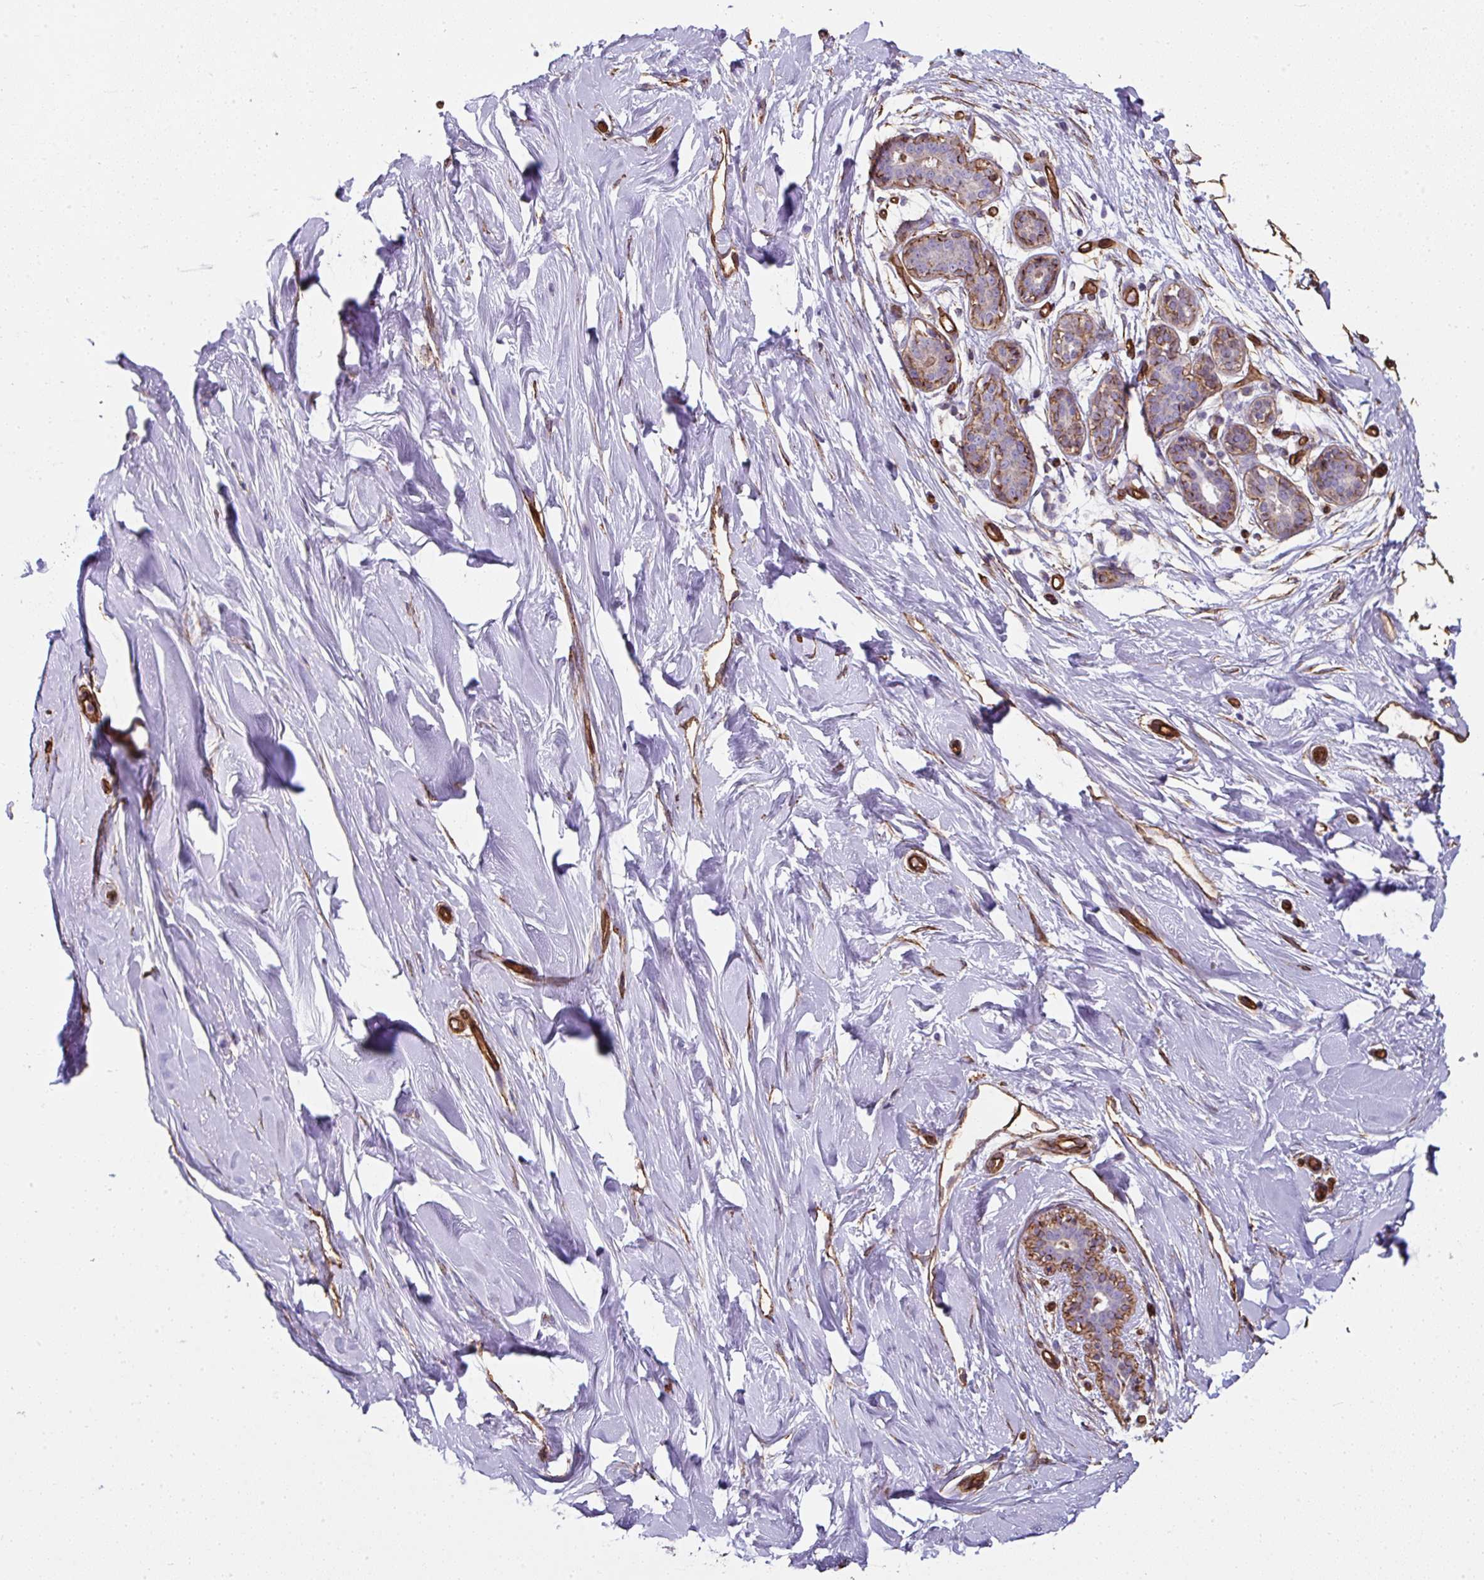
{"staining": {"intensity": "moderate", "quantity": ">75%", "location": "cytoplasmic/membranous"}, "tissue": "breast", "cell_type": "Adipocytes", "image_type": "normal", "snomed": [{"axis": "morphology", "description": "Normal tissue, NOS"}, {"axis": "topography", "description": "Breast"}], "caption": "Moderate cytoplasmic/membranous protein positivity is seen in approximately >75% of adipocytes in breast. Nuclei are stained in blue.", "gene": "ANKUB1", "patient": {"sex": "female", "age": 27}}